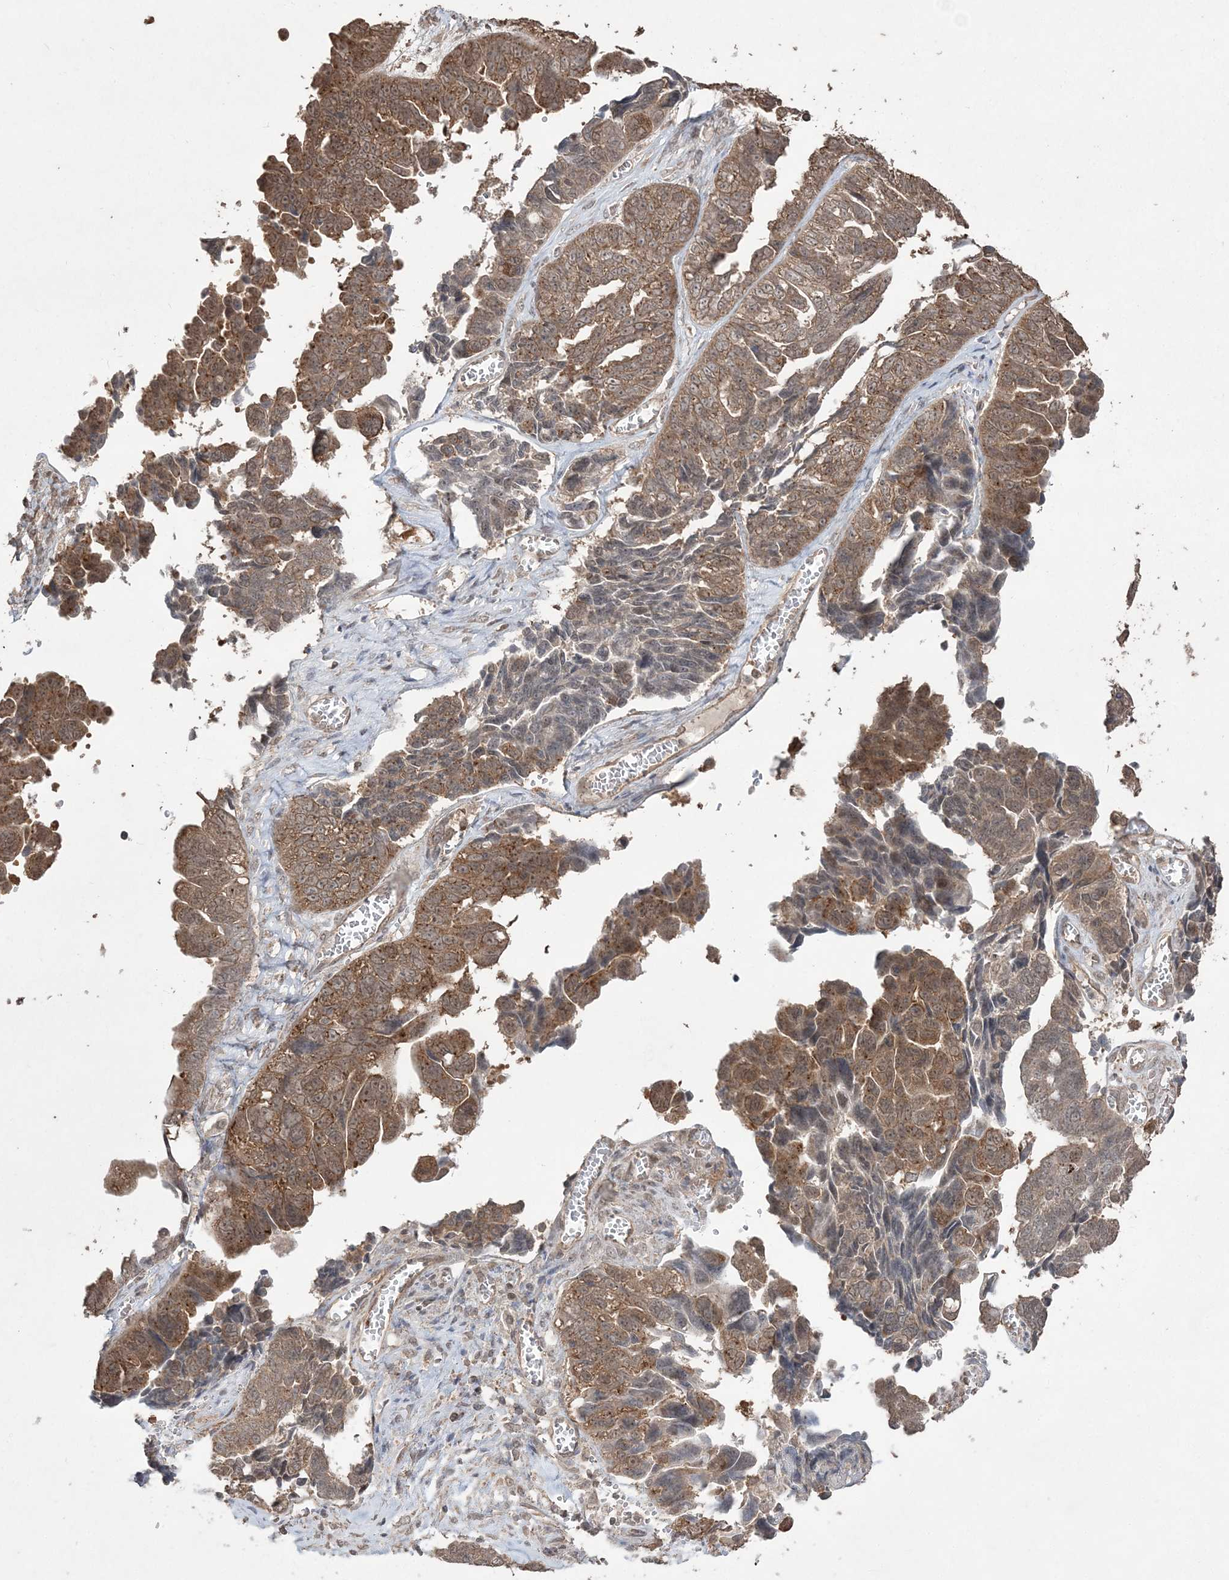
{"staining": {"intensity": "moderate", "quantity": ">75%", "location": "cytoplasmic/membranous"}, "tissue": "ovarian cancer", "cell_type": "Tumor cells", "image_type": "cancer", "snomed": [{"axis": "morphology", "description": "Cystadenocarcinoma, serous, NOS"}, {"axis": "topography", "description": "Ovary"}], "caption": "A high-resolution image shows immunohistochemistry staining of ovarian cancer (serous cystadenocarcinoma), which reveals moderate cytoplasmic/membranous expression in approximately >75% of tumor cells.", "gene": "EHHADH", "patient": {"sex": "female", "age": 79}}